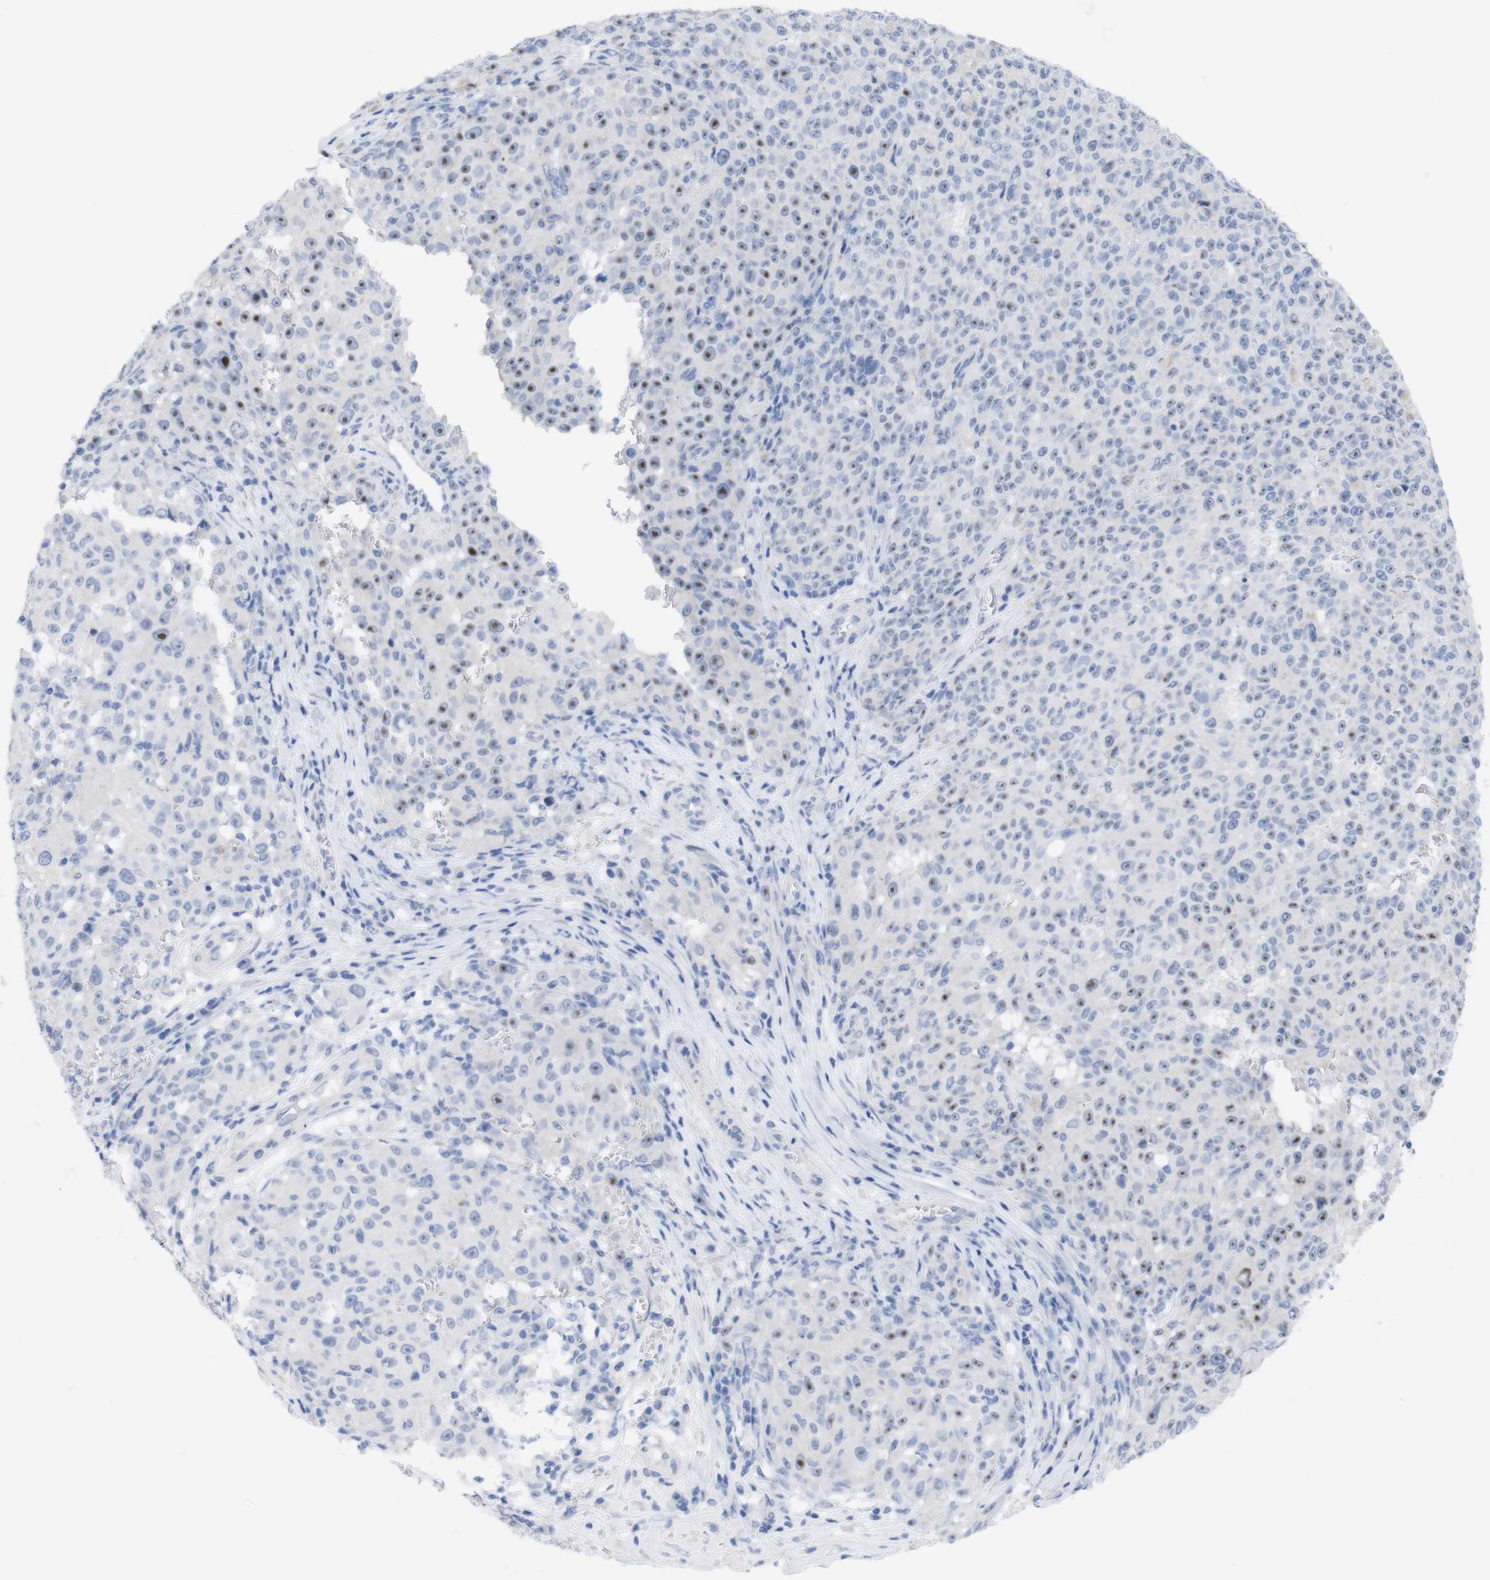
{"staining": {"intensity": "weak", "quantity": "25%-75%", "location": "nuclear"}, "tissue": "melanoma", "cell_type": "Tumor cells", "image_type": "cancer", "snomed": [{"axis": "morphology", "description": "Malignant melanoma, NOS"}, {"axis": "topography", "description": "Skin"}], "caption": "This histopathology image shows immunohistochemistry staining of melanoma, with low weak nuclear expression in about 25%-75% of tumor cells.", "gene": "PNMA1", "patient": {"sex": "female", "age": 82}}